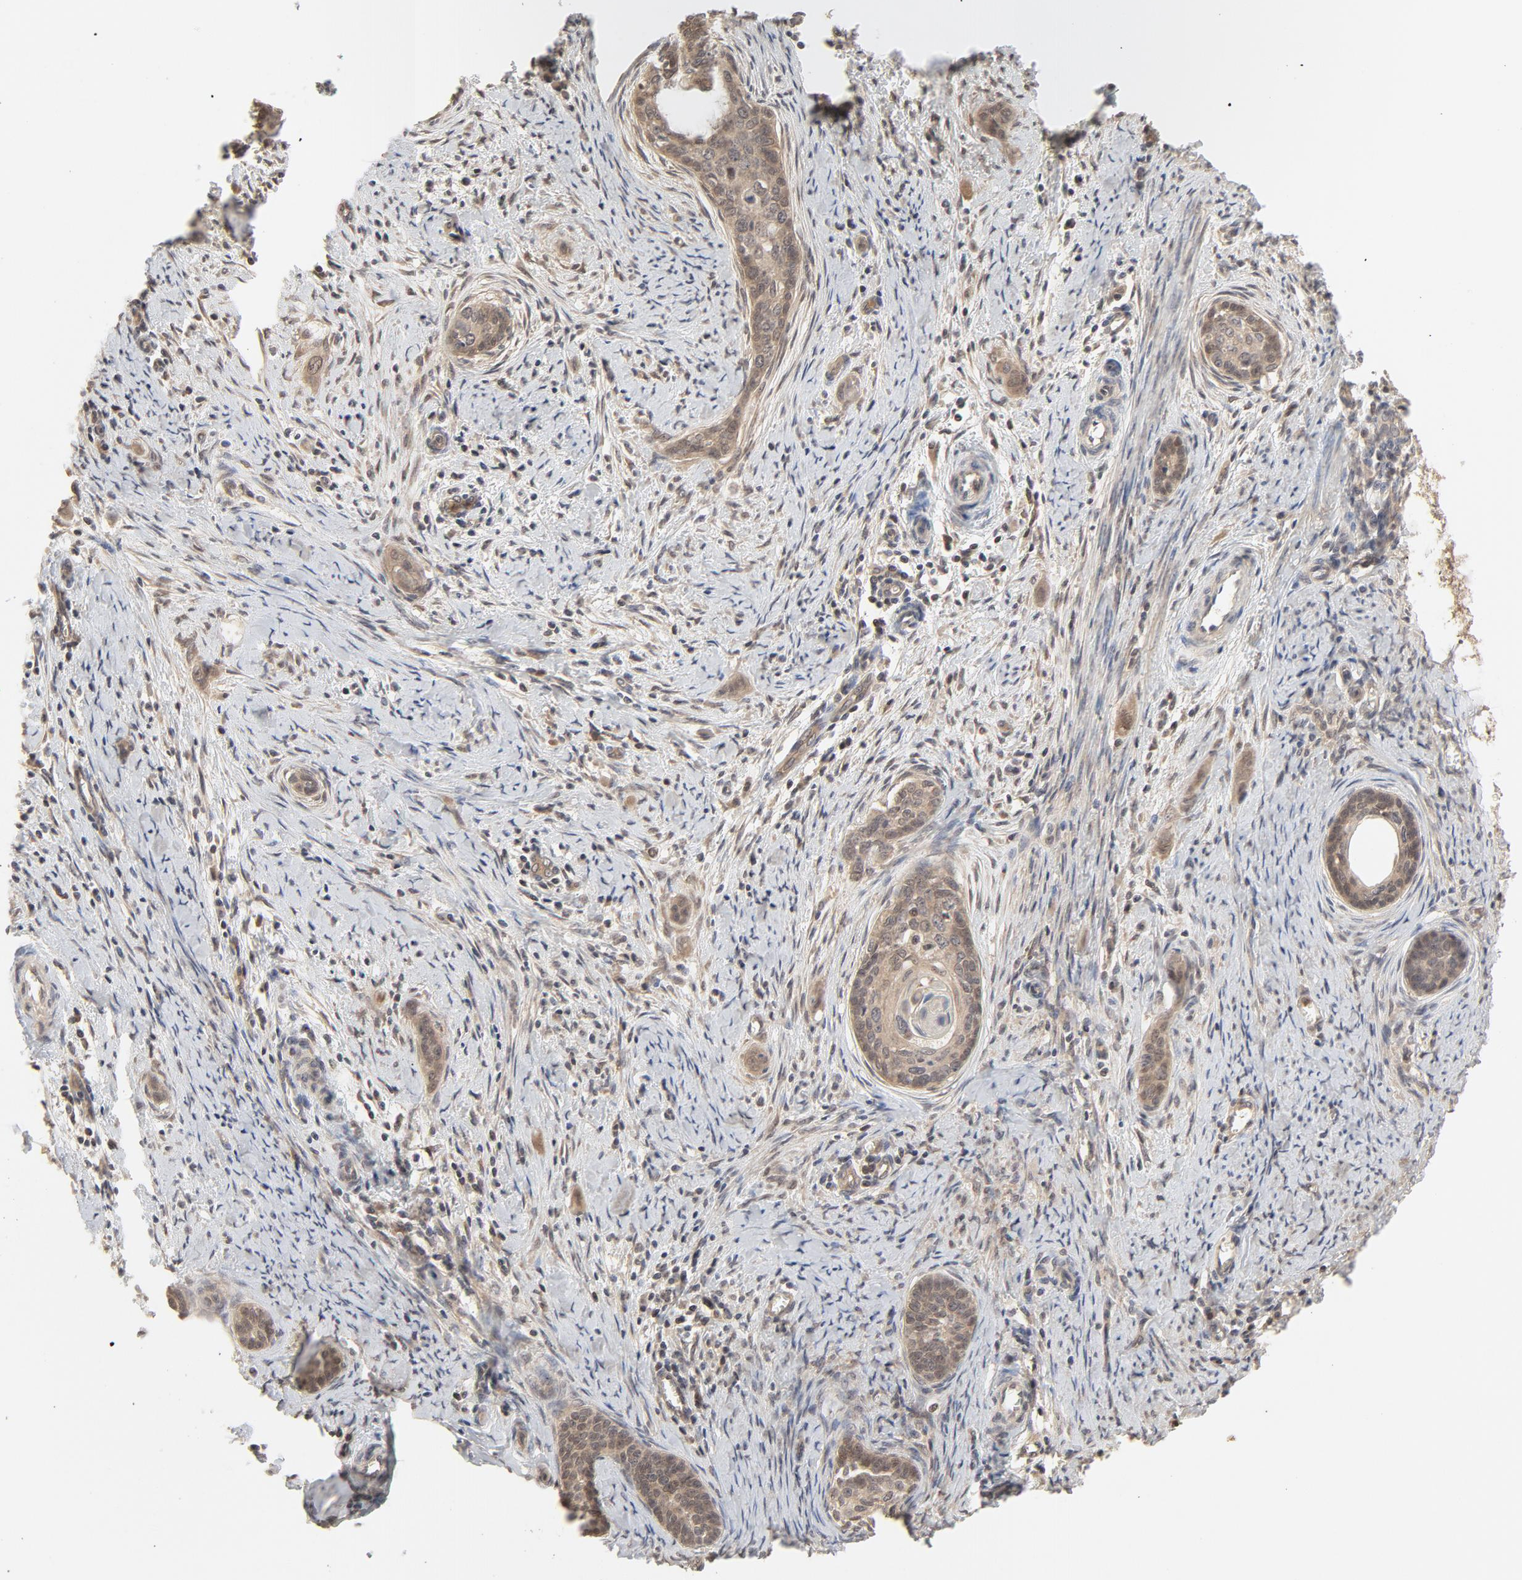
{"staining": {"intensity": "weak", "quantity": ">75%", "location": "cytoplasmic/membranous,nuclear"}, "tissue": "cervical cancer", "cell_type": "Tumor cells", "image_type": "cancer", "snomed": [{"axis": "morphology", "description": "Squamous cell carcinoma, NOS"}, {"axis": "topography", "description": "Cervix"}], "caption": "Immunohistochemistry (IHC) of human squamous cell carcinoma (cervical) reveals low levels of weak cytoplasmic/membranous and nuclear staining in approximately >75% of tumor cells.", "gene": "NEDD8", "patient": {"sex": "female", "age": 33}}